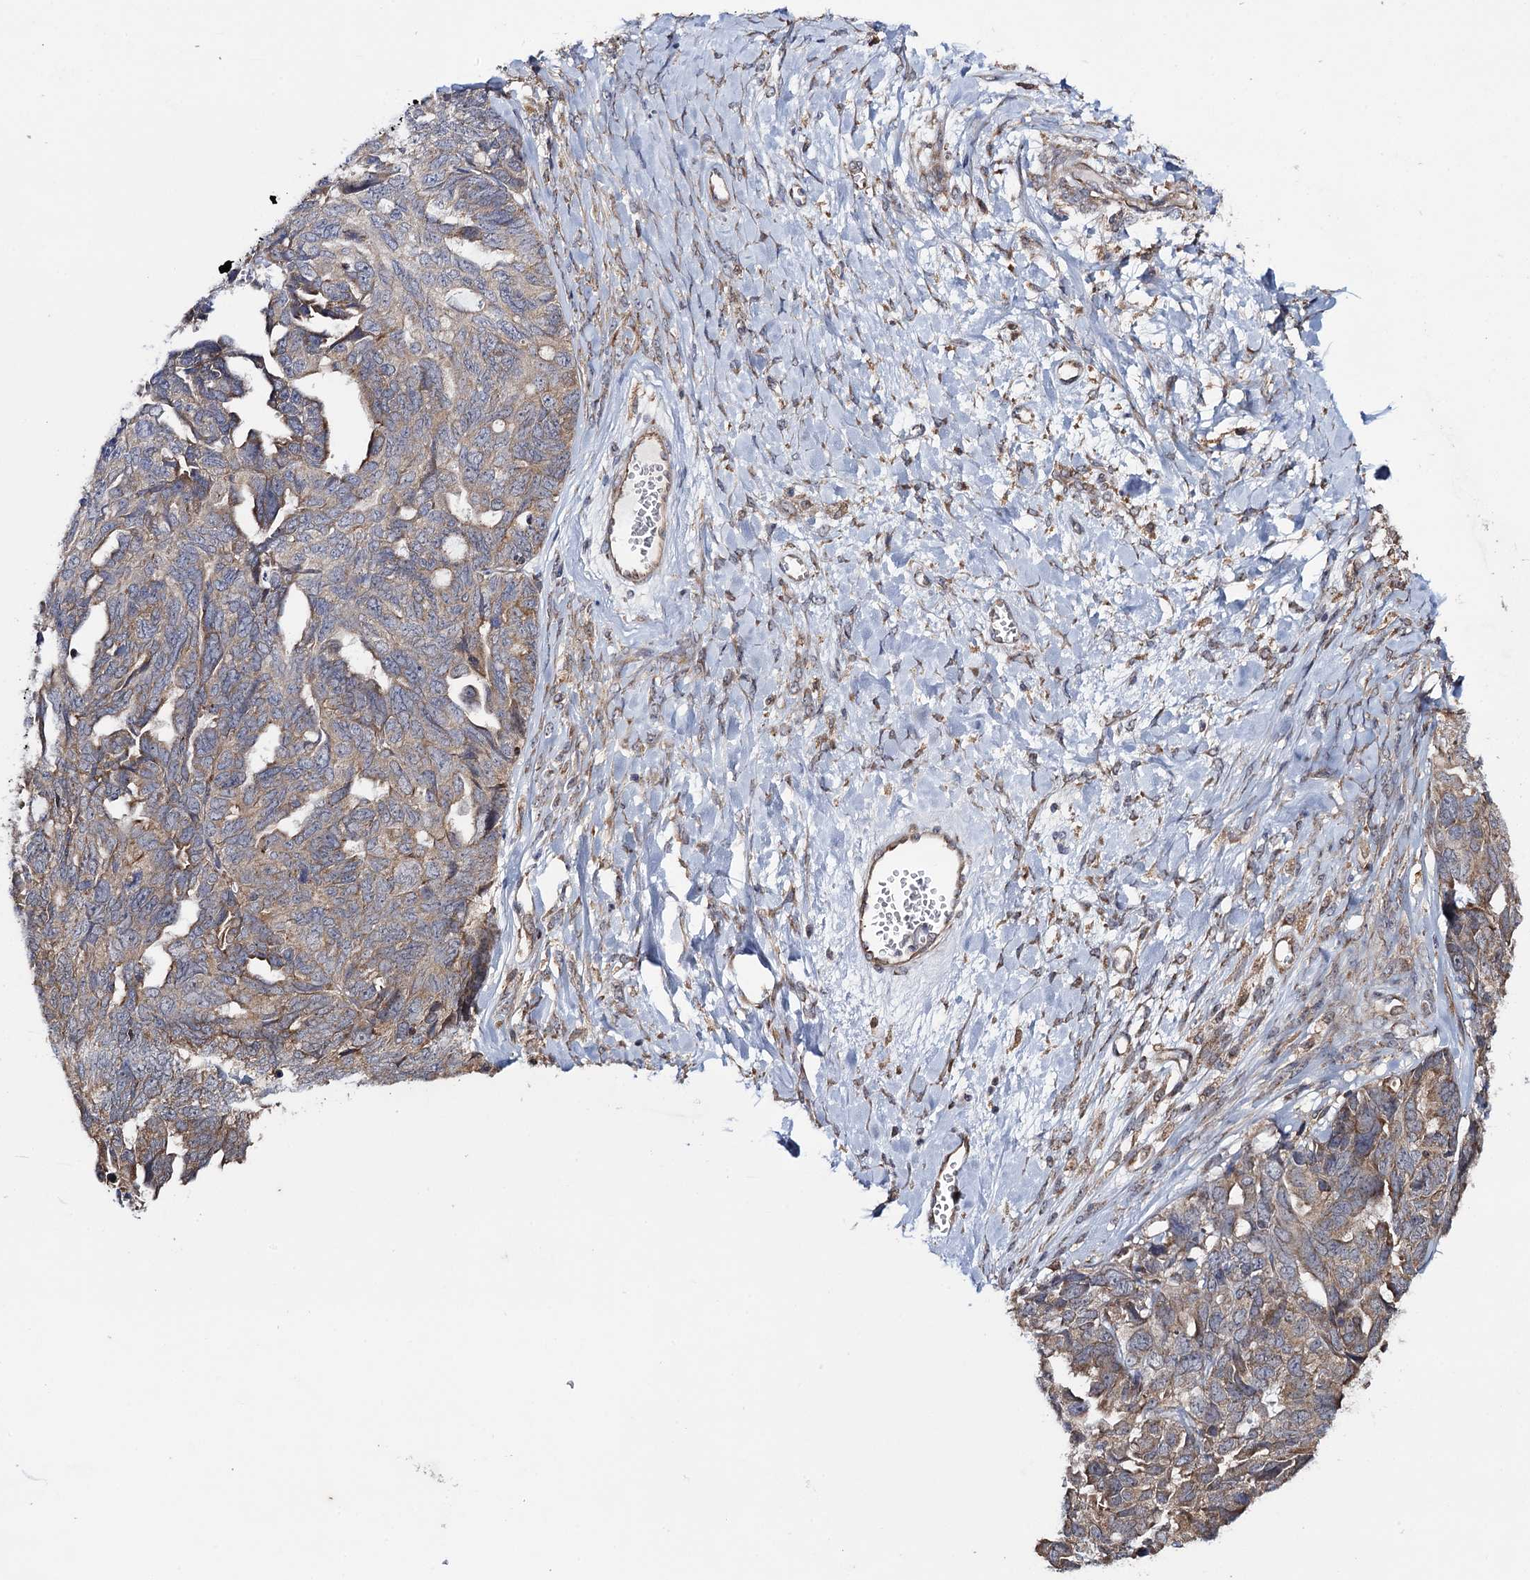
{"staining": {"intensity": "weak", "quantity": ">75%", "location": "cytoplasmic/membranous"}, "tissue": "ovarian cancer", "cell_type": "Tumor cells", "image_type": "cancer", "snomed": [{"axis": "morphology", "description": "Cystadenocarcinoma, serous, NOS"}, {"axis": "topography", "description": "Ovary"}], "caption": "Weak cytoplasmic/membranous protein positivity is identified in approximately >75% of tumor cells in ovarian serous cystadenocarcinoma.", "gene": "HAUS1", "patient": {"sex": "female", "age": 79}}